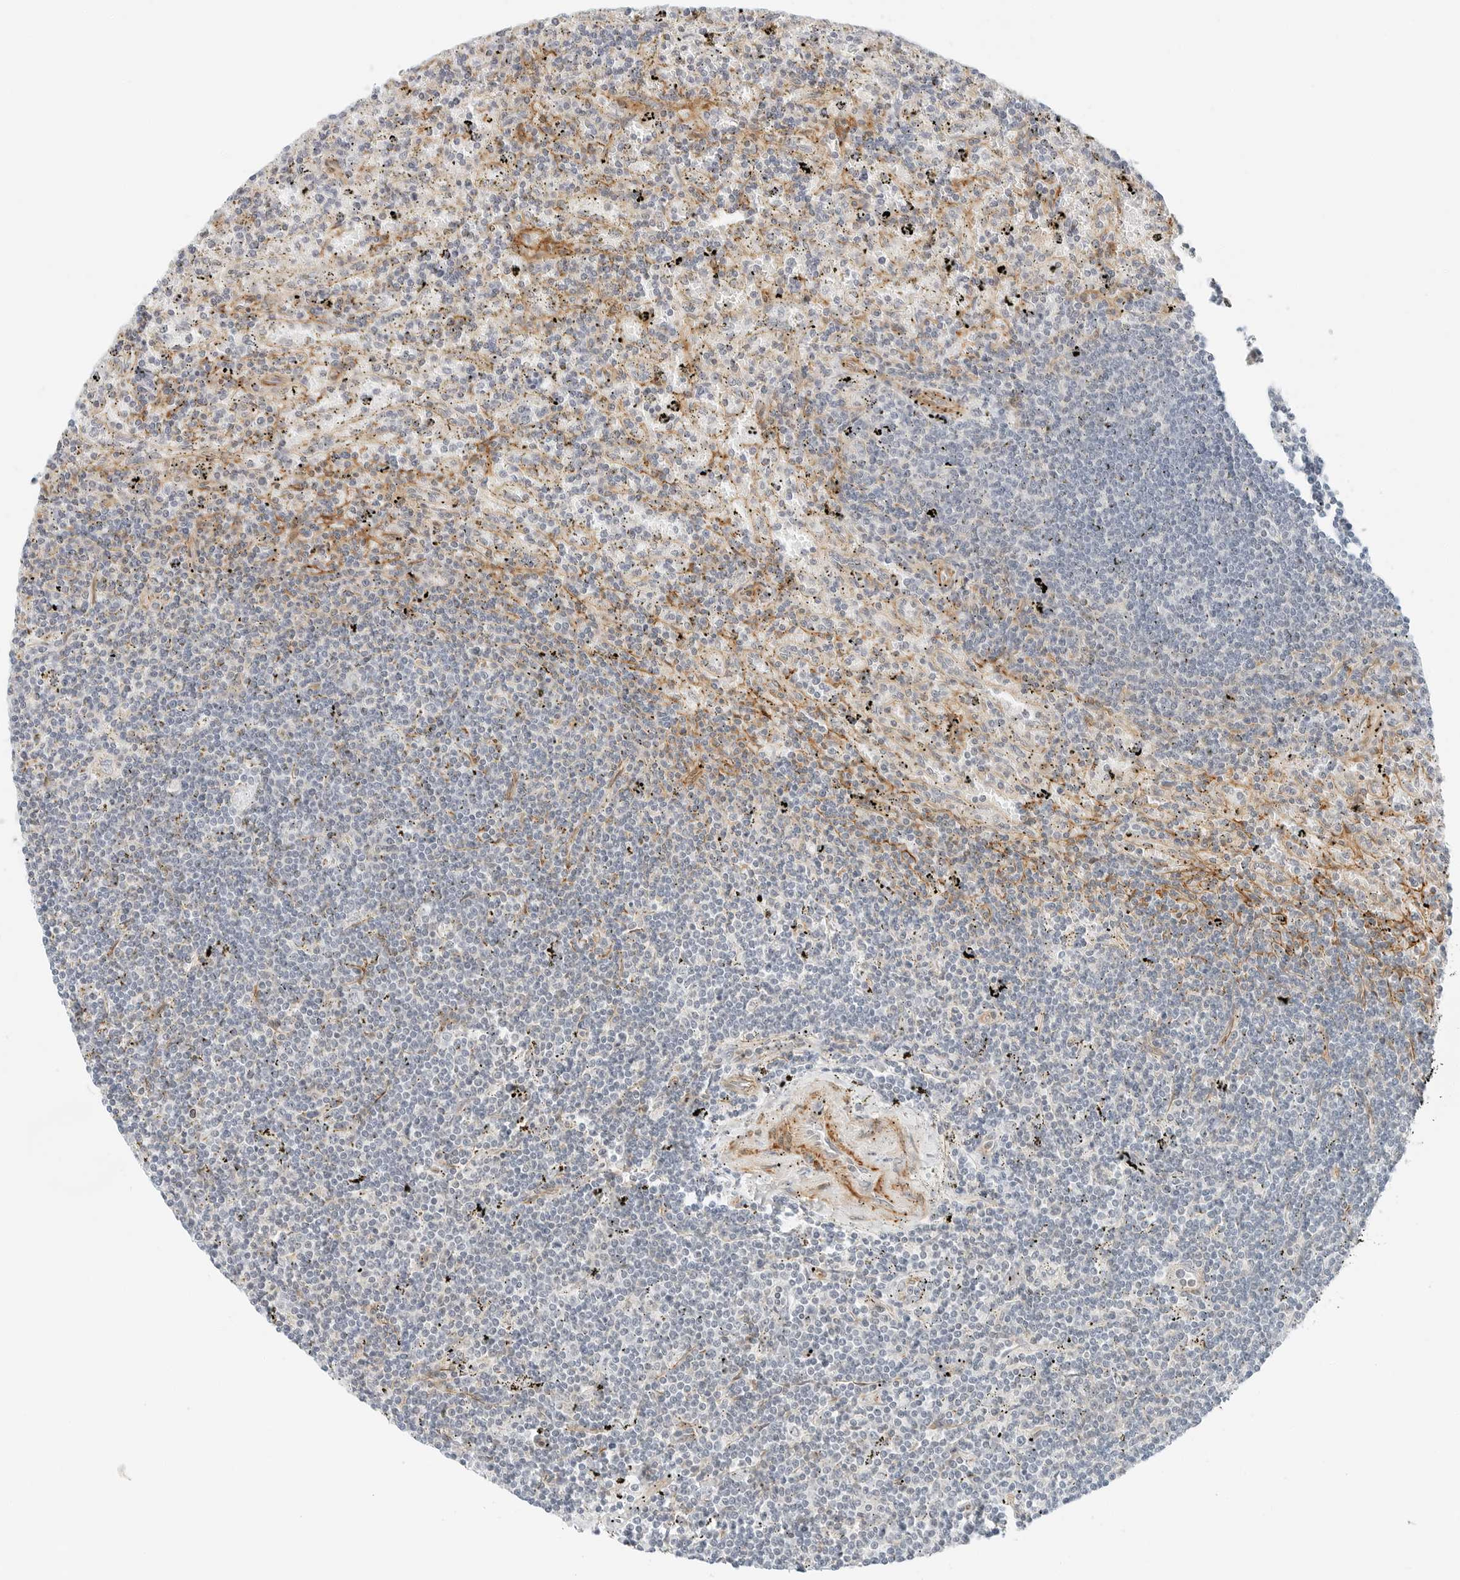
{"staining": {"intensity": "negative", "quantity": "none", "location": "none"}, "tissue": "lymphoma", "cell_type": "Tumor cells", "image_type": "cancer", "snomed": [{"axis": "morphology", "description": "Malignant lymphoma, non-Hodgkin's type, Low grade"}, {"axis": "topography", "description": "Spleen"}], "caption": "This image is of lymphoma stained with immunohistochemistry to label a protein in brown with the nuclei are counter-stained blue. There is no expression in tumor cells.", "gene": "IQCC", "patient": {"sex": "male", "age": 76}}